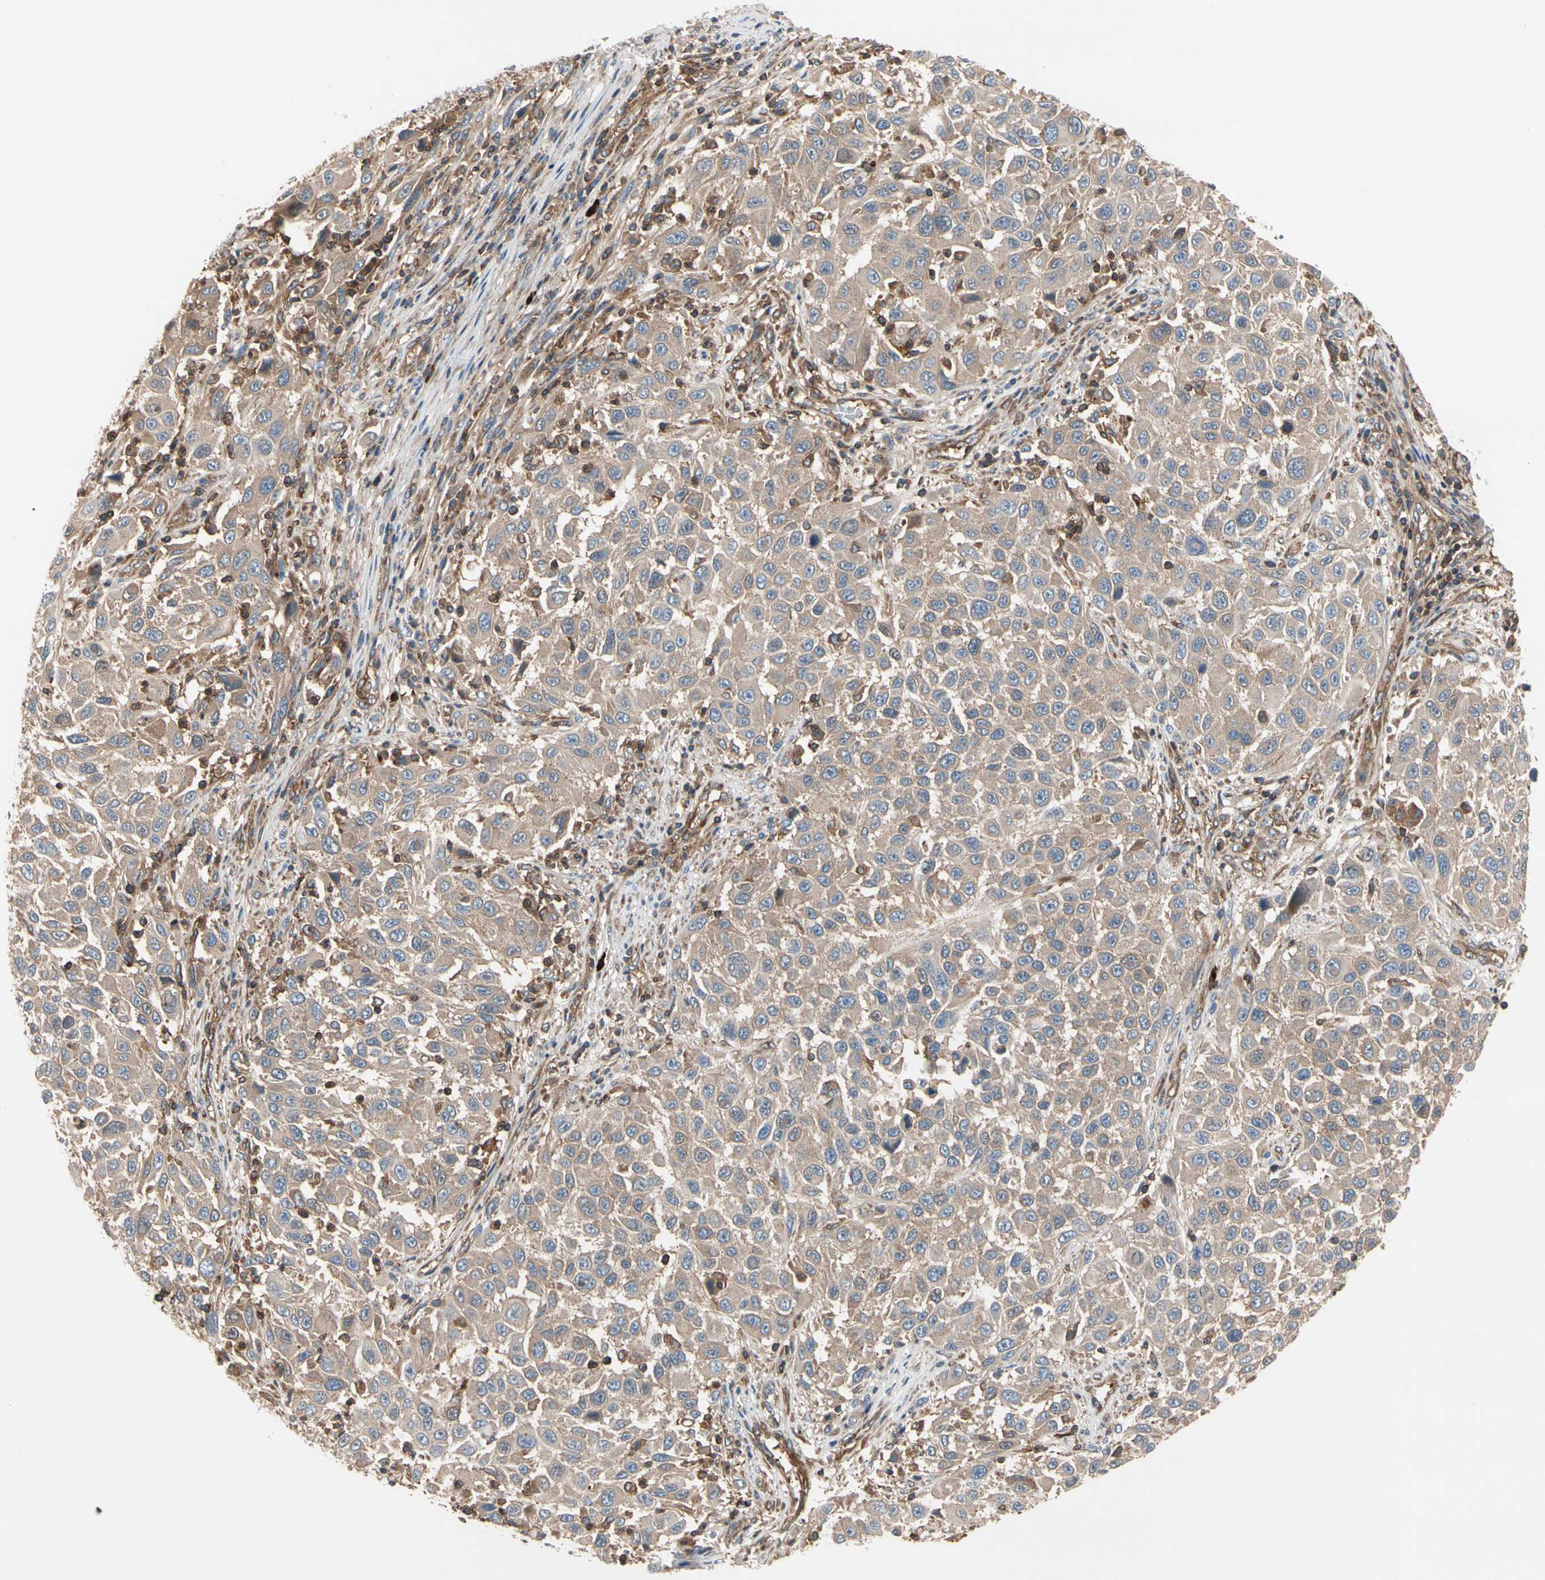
{"staining": {"intensity": "weak", "quantity": ">75%", "location": "cytoplasmic/membranous"}, "tissue": "melanoma", "cell_type": "Tumor cells", "image_type": "cancer", "snomed": [{"axis": "morphology", "description": "Malignant melanoma, Metastatic site"}, {"axis": "topography", "description": "Lymph node"}], "caption": "IHC histopathology image of melanoma stained for a protein (brown), which displays low levels of weak cytoplasmic/membranous expression in approximately >75% of tumor cells.", "gene": "ROCK1", "patient": {"sex": "male", "age": 61}}